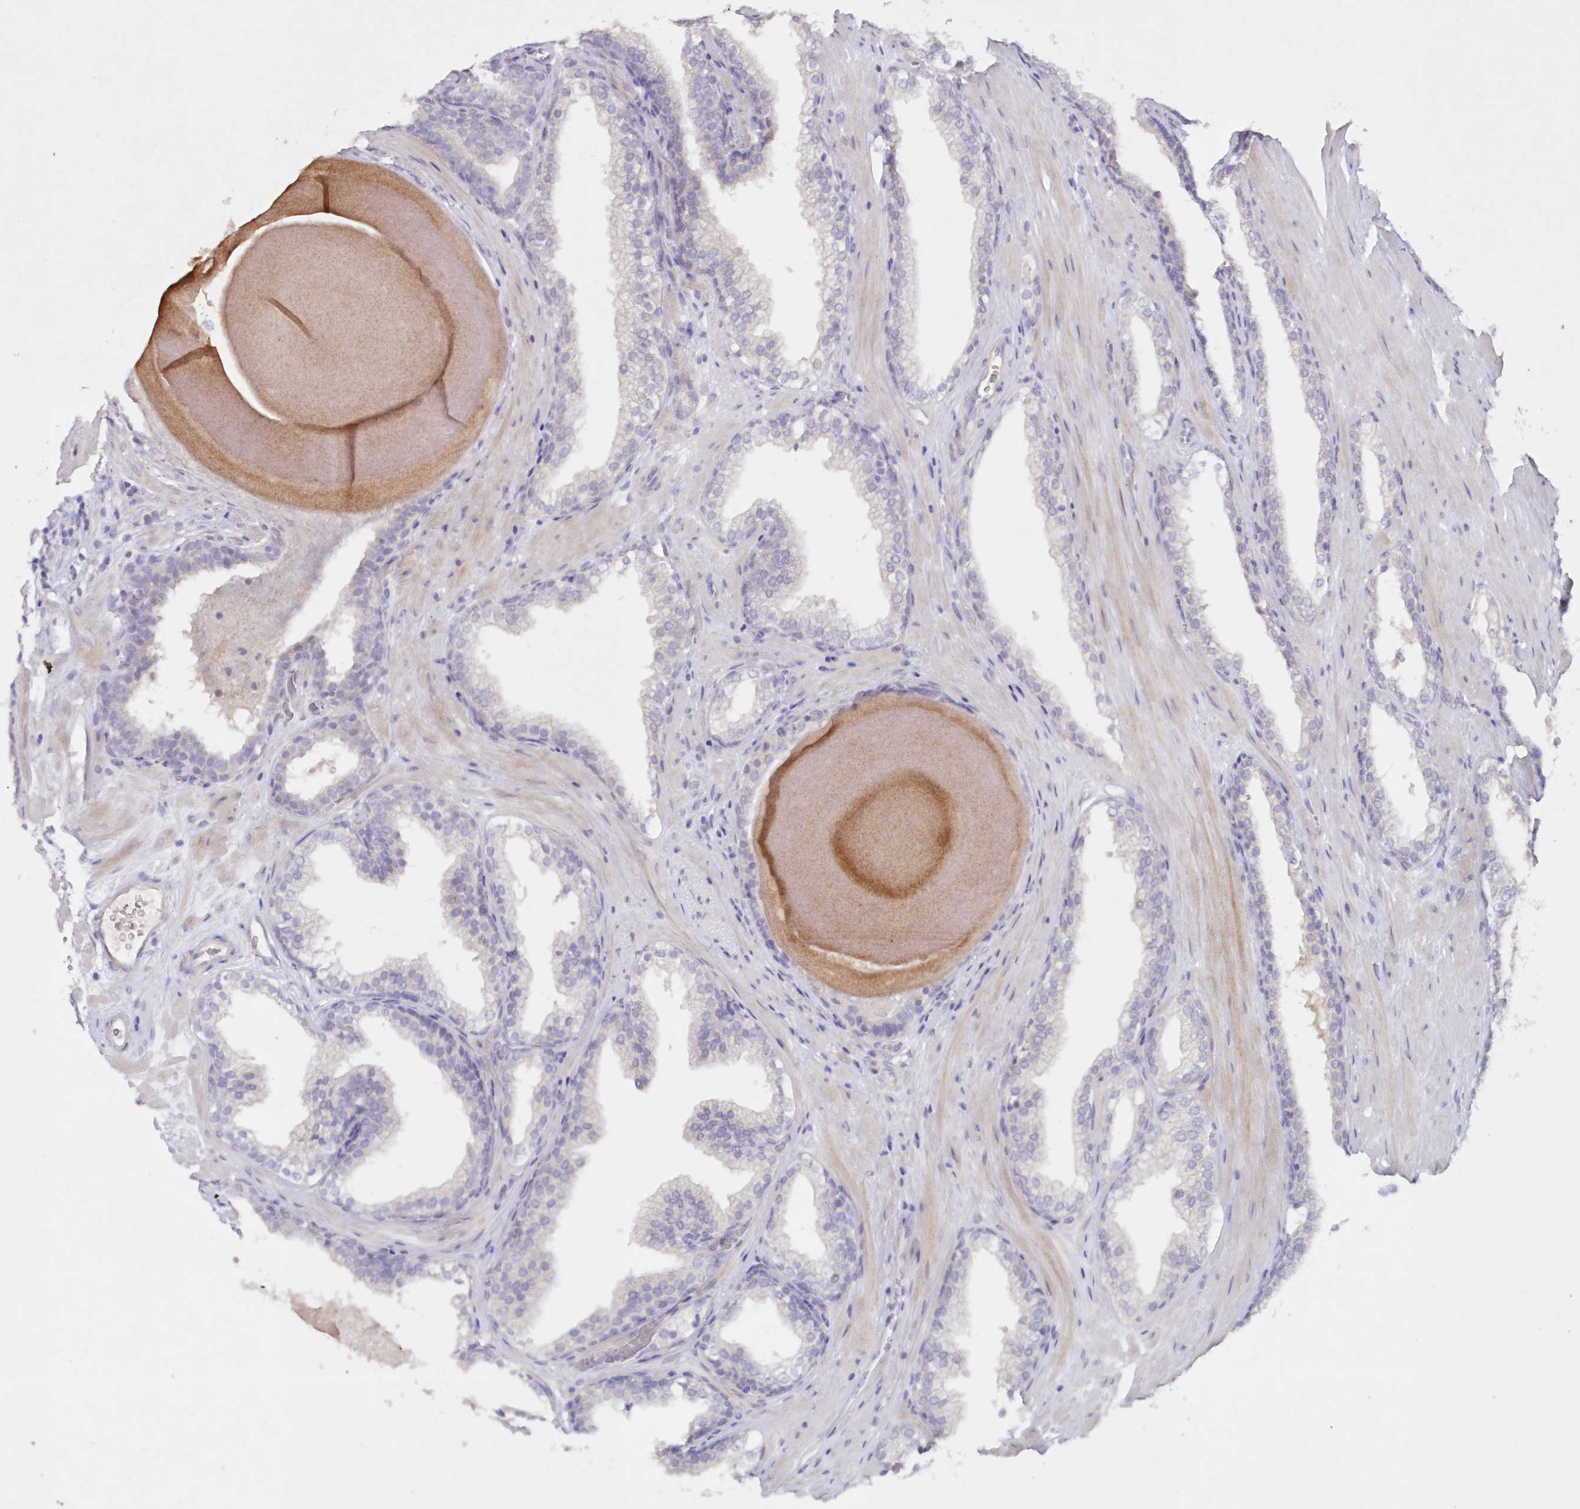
{"staining": {"intensity": "negative", "quantity": "none", "location": "none"}, "tissue": "prostate cancer", "cell_type": "Tumor cells", "image_type": "cancer", "snomed": [{"axis": "morphology", "description": "Adenocarcinoma, High grade"}, {"axis": "topography", "description": "Prostate"}], "caption": "A high-resolution photomicrograph shows IHC staining of prostate high-grade adenocarcinoma, which demonstrates no significant positivity in tumor cells. (DAB (3,3'-diaminobenzidine) immunohistochemistry (IHC) with hematoxylin counter stain).", "gene": "GCKR", "patient": {"sex": "male", "age": 60}}